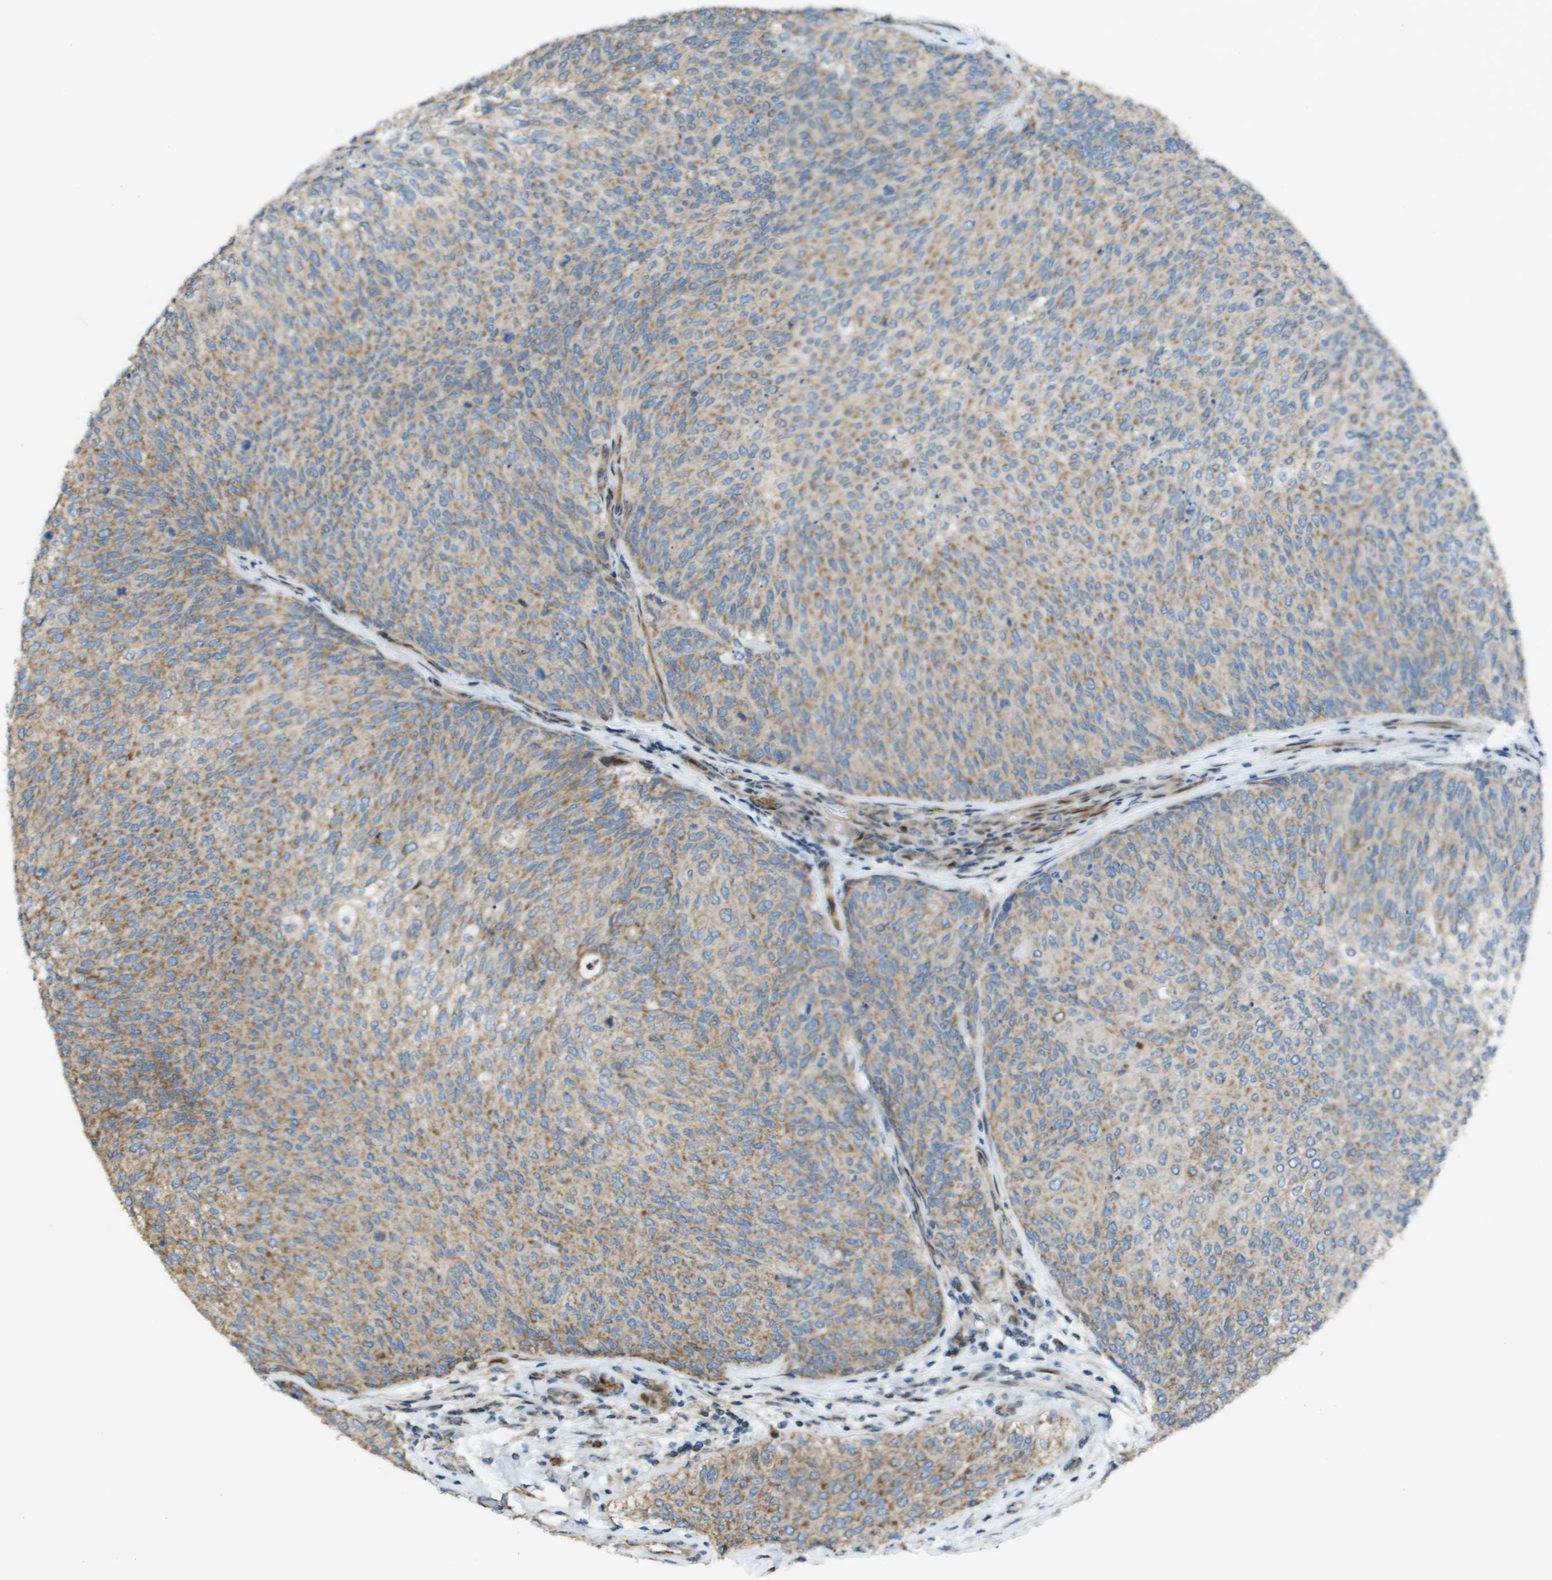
{"staining": {"intensity": "weak", "quantity": ">75%", "location": "cytoplasmic/membranous"}, "tissue": "urothelial cancer", "cell_type": "Tumor cells", "image_type": "cancer", "snomed": [{"axis": "morphology", "description": "Urothelial carcinoma, Low grade"}, {"axis": "topography", "description": "Urinary bladder"}], "caption": "Urothelial cancer stained for a protein (brown) reveals weak cytoplasmic/membranous positive positivity in about >75% of tumor cells.", "gene": "MGAT3", "patient": {"sex": "female", "age": 79}}